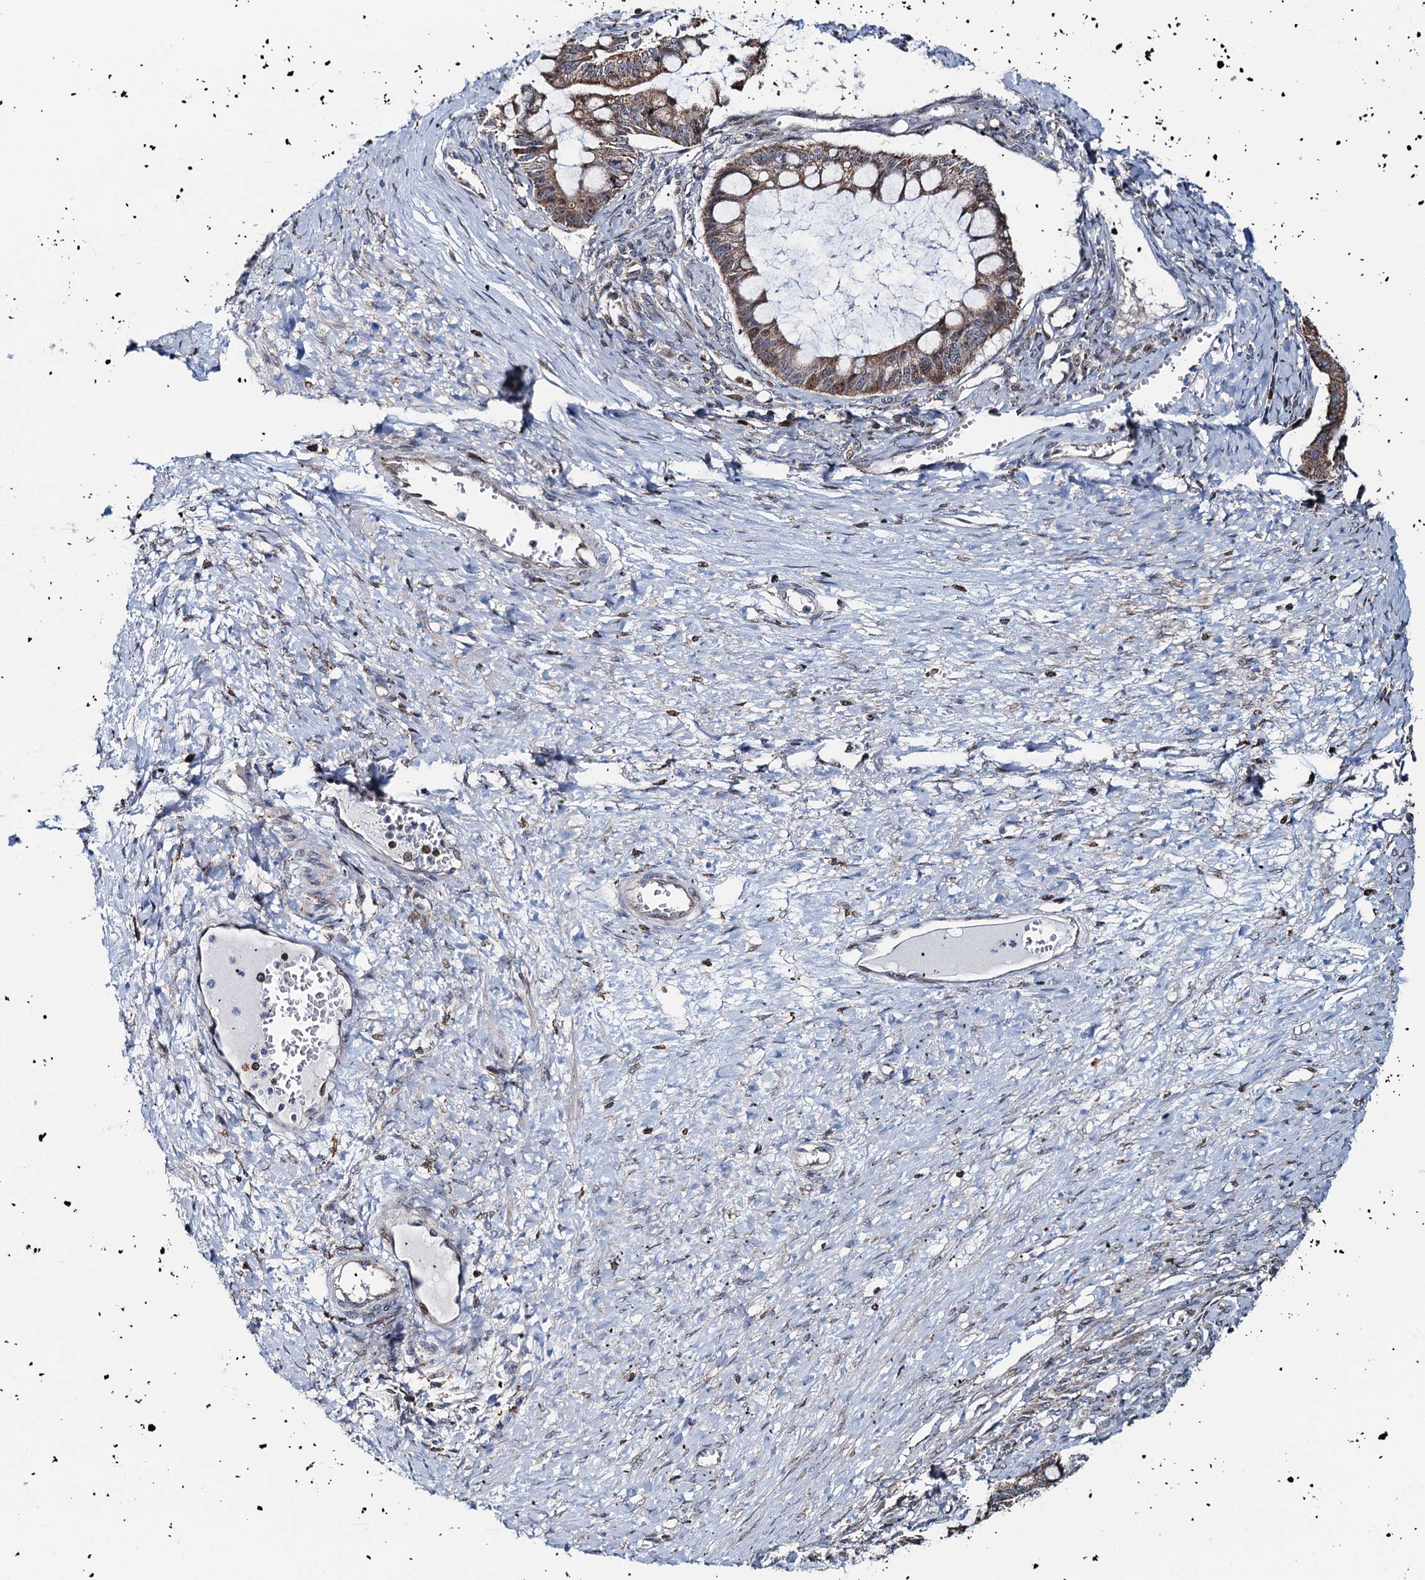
{"staining": {"intensity": "moderate", "quantity": ">75%", "location": "cytoplasmic/membranous"}, "tissue": "ovarian cancer", "cell_type": "Tumor cells", "image_type": "cancer", "snomed": [{"axis": "morphology", "description": "Cystadenocarcinoma, mucinous, NOS"}, {"axis": "topography", "description": "Ovary"}], "caption": "DAB immunohistochemical staining of human ovarian mucinous cystadenocarcinoma demonstrates moderate cytoplasmic/membranous protein positivity in approximately >75% of tumor cells. (DAB (3,3'-diaminobenzidine) = brown stain, brightfield microscopy at high magnification).", "gene": "CCDC102A", "patient": {"sex": "female", "age": 73}}